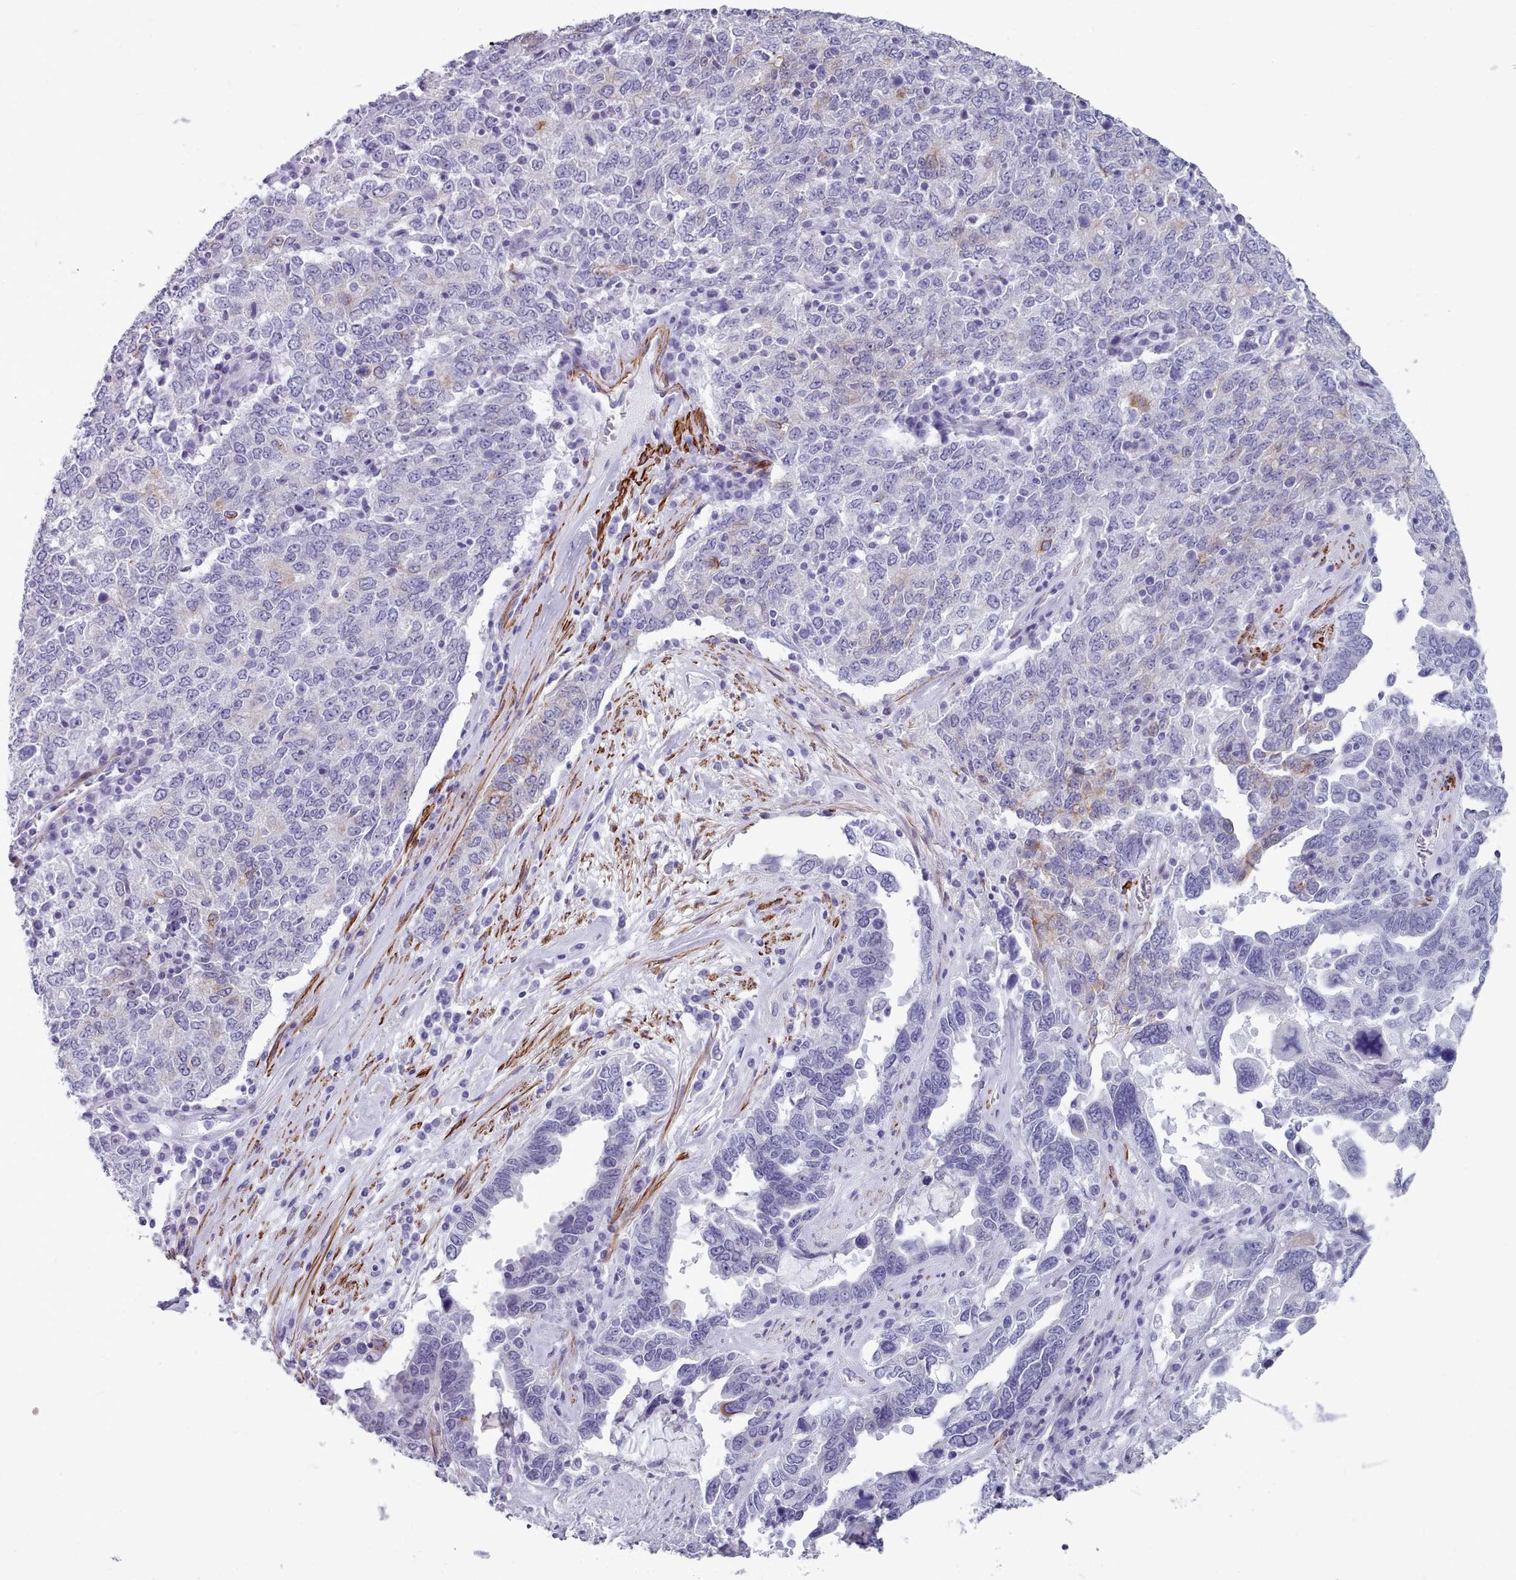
{"staining": {"intensity": "weak", "quantity": "<25%", "location": "cytoplasmic/membranous"}, "tissue": "ovarian cancer", "cell_type": "Tumor cells", "image_type": "cancer", "snomed": [{"axis": "morphology", "description": "Carcinoma, endometroid"}, {"axis": "topography", "description": "Ovary"}], "caption": "High magnification brightfield microscopy of ovarian endometroid carcinoma stained with DAB (3,3'-diaminobenzidine) (brown) and counterstained with hematoxylin (blue): tumor cells show no significant positivity.", "gene": "FPGS", "patient": {"sex": "female", "age": 62}}